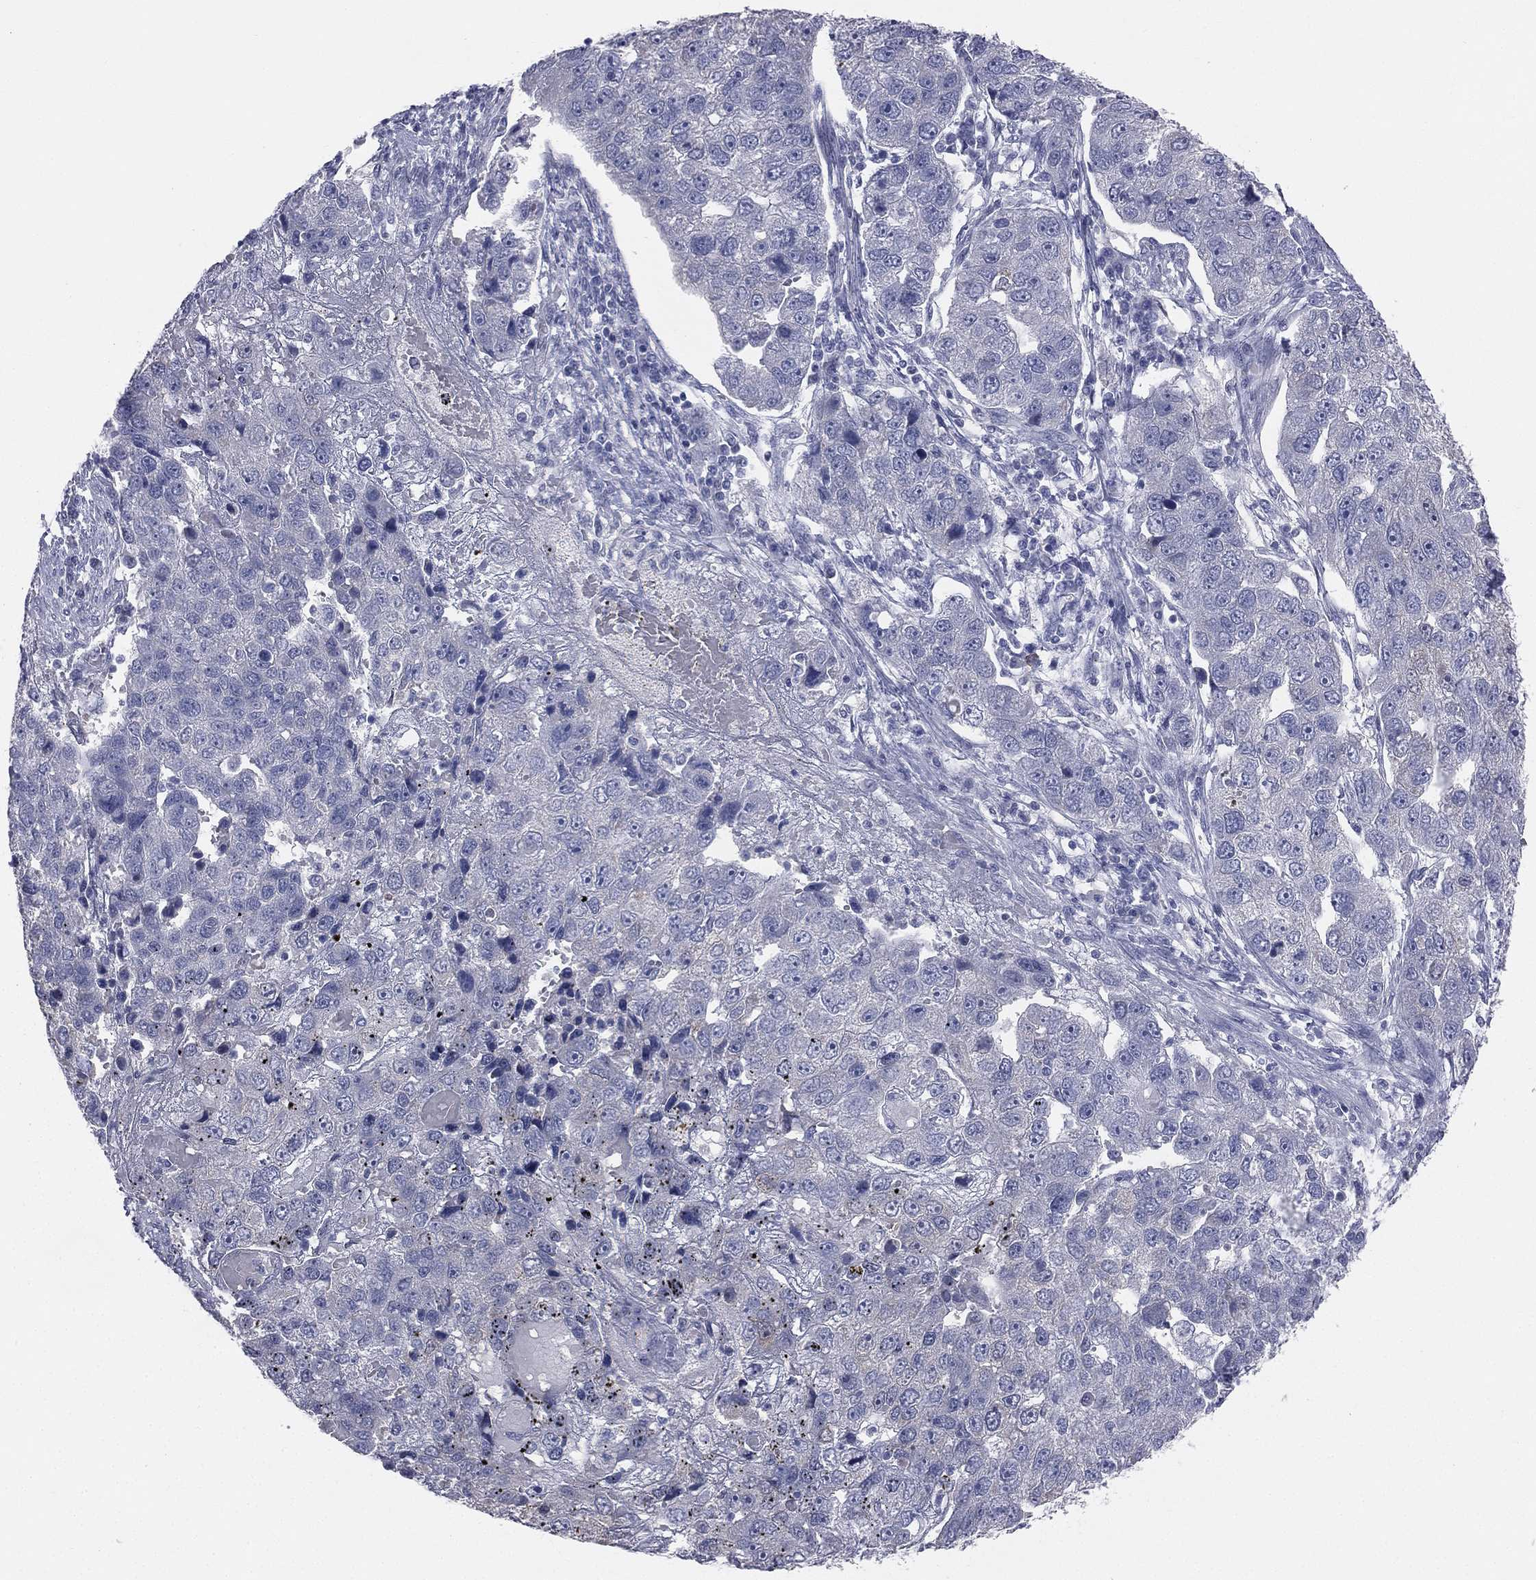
{"staining": {"intensity": "negative", "quantity": "none", "location": "none"}, "tissue": "pancreatic cancer", "cell_type": "Tumor cells", "image_type": "cancer", "snomed": [{"axis": "morphology", "description": "Adenocarcinoma, NOS"}, {"axis": "topography", "description": "Pancreas"}], "caption": "IHC micrograph of pancreatic adenocarcinoma stained for a protein (brown), which exhibits no expression in tumor cells.", "gene": "DMKN", "patient": {"sex": "female", "age": 61}}